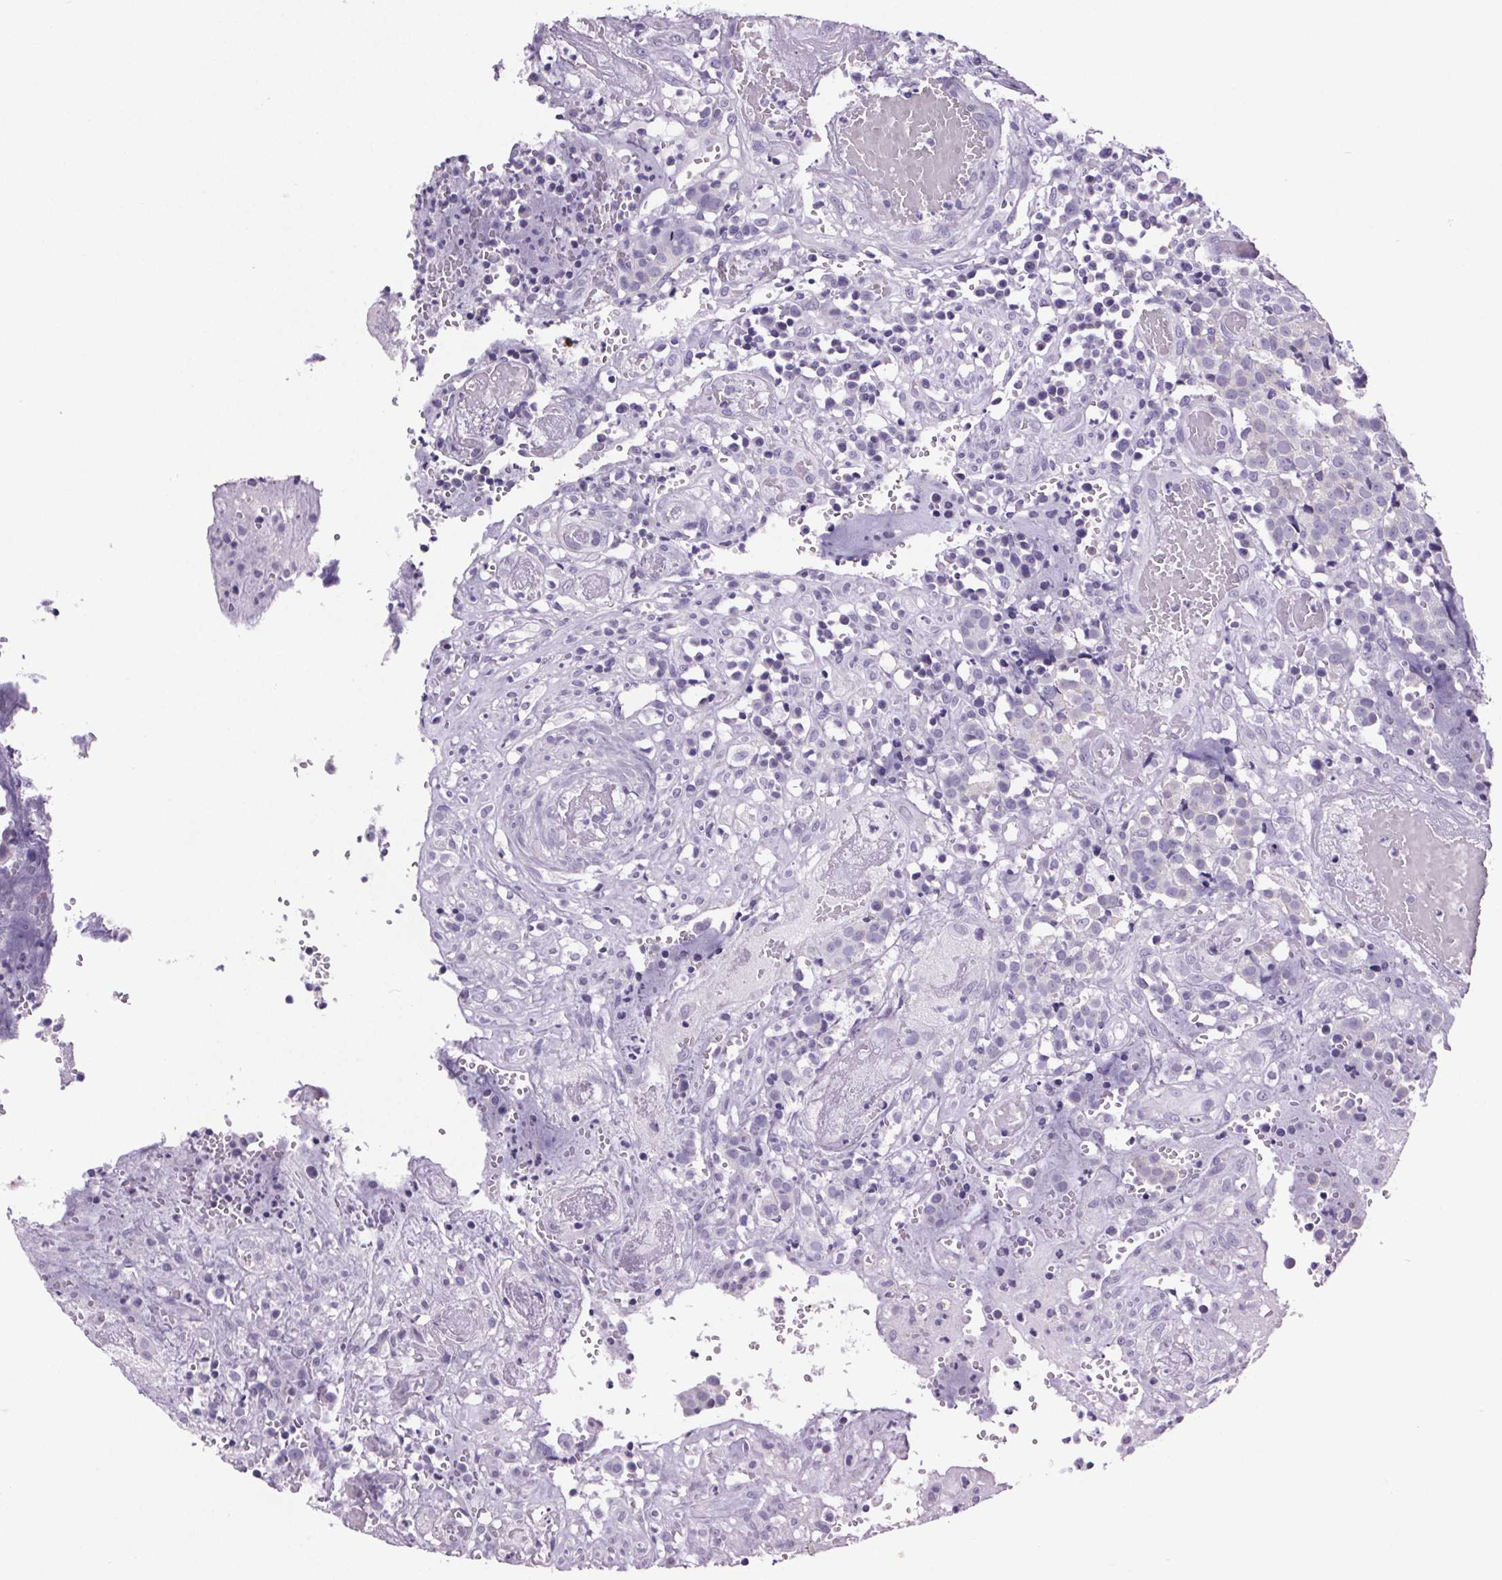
{"staining": {"intensity": "negative", "quantity": "none", "location": "none"}, "tissue": "prostate cancer", "cell_type": "Tumor cells", "image_type": "cancer", "snomed": [{"axis": "morphology", "description": "Adenocarcinoma, High grade"}, {"axis": "topography", "description": "Prostate and seminal vesicle, NOS"}], "caption": "This image is of adenocarcinoma (high-grade) (prostate) stained with IHC to label a protein in brown with the nuclei are counter-stained blue. There is no positivity in tumor cells.", "gene": "CUBN", "patient": {"sex": "male", "age": 60}}